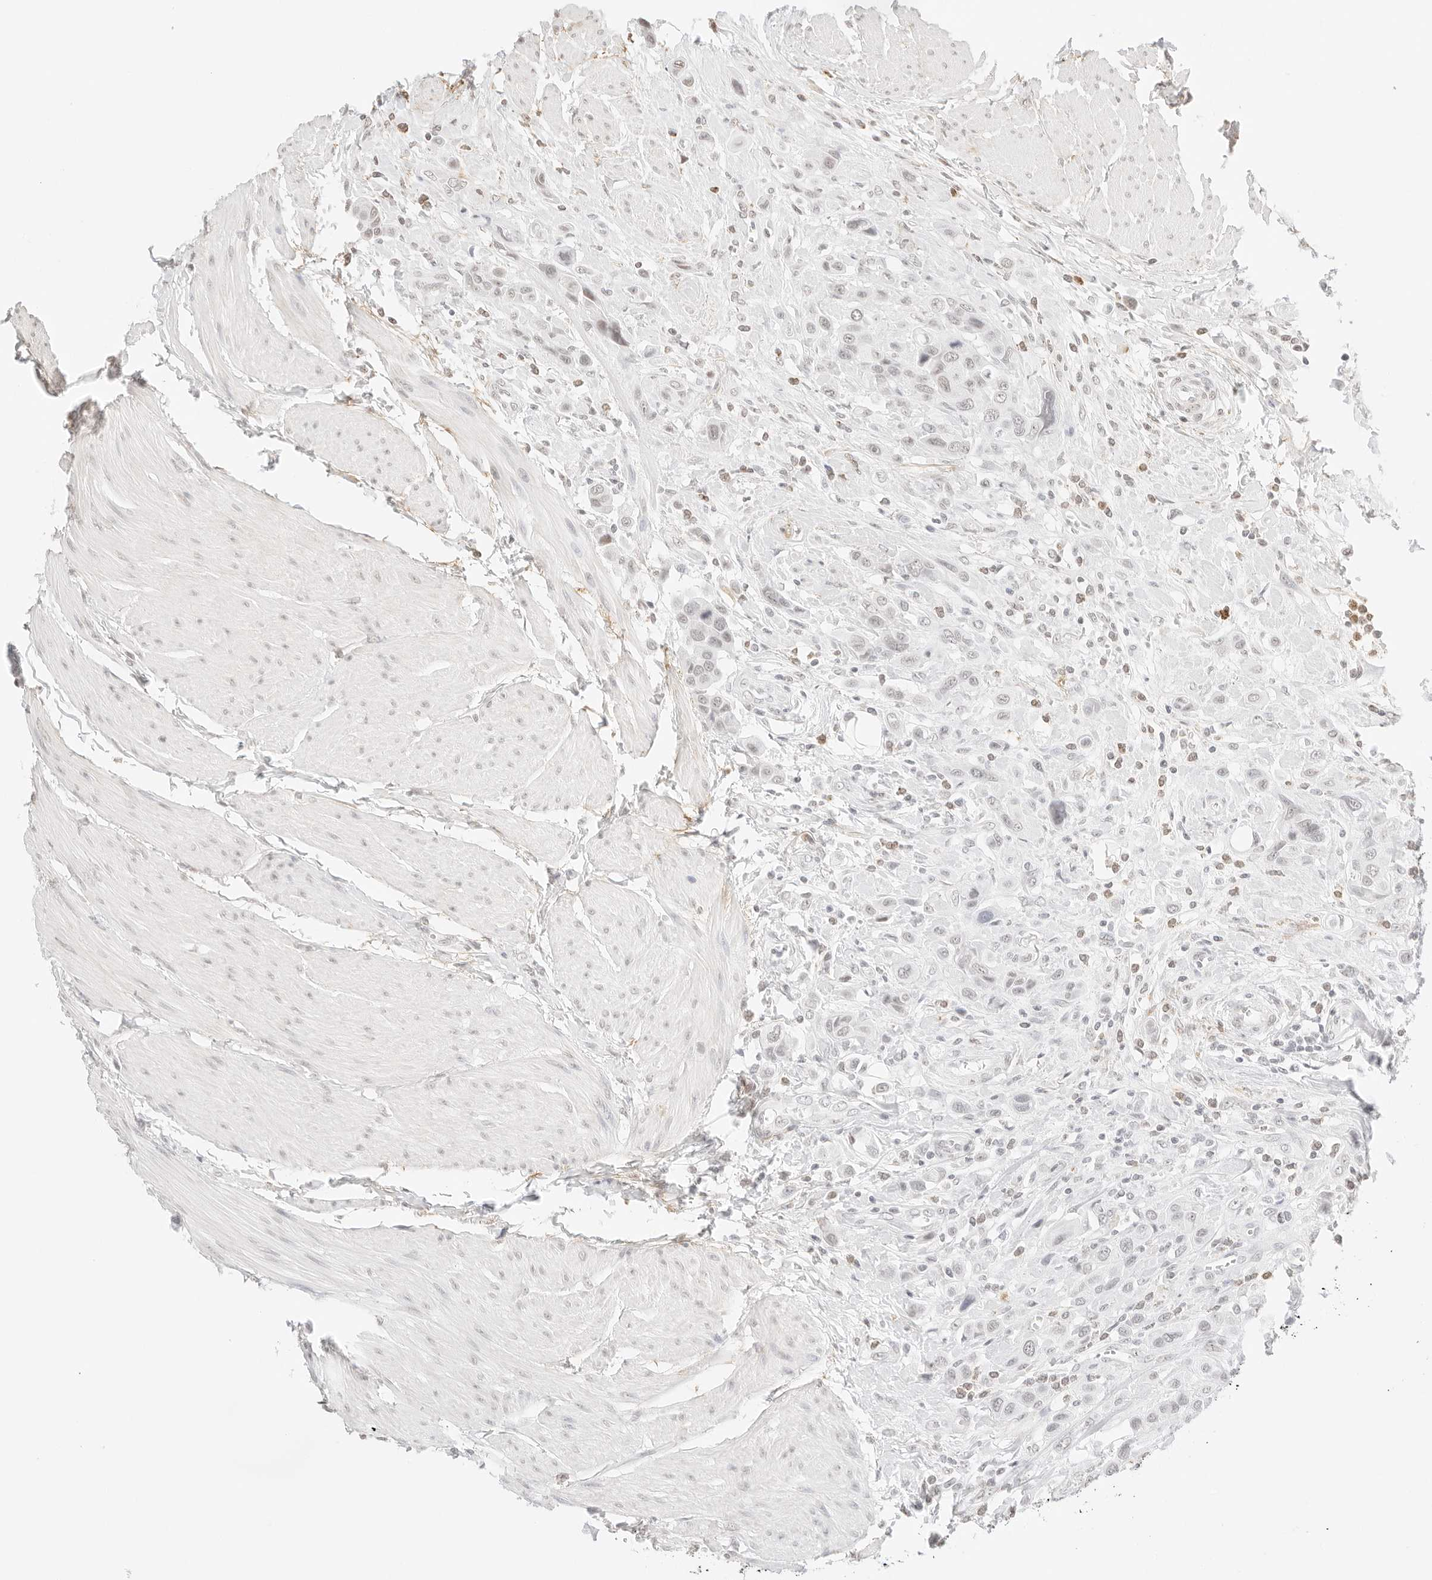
{"staining": {"intensity": "weak", "quantity": "<25%", "location": "nuclear"}, "tissue": "urothelial cancer", "cell_type": "Tumor cells", "image_type": "cancer", "snomed": [{"axis": "morphology", "description": "Urothelial carcinoma, High grade"}, {"axis": "topography", "description": "Urinary bladder"}], "caption": "This is a photomicrograph of immunohistochemistry staining of urothelial carcinoma (high-grade), which shows no staining in tumor cells.", "gene": "FBLN5", "patient": {"sex": "male", "age": 50}}